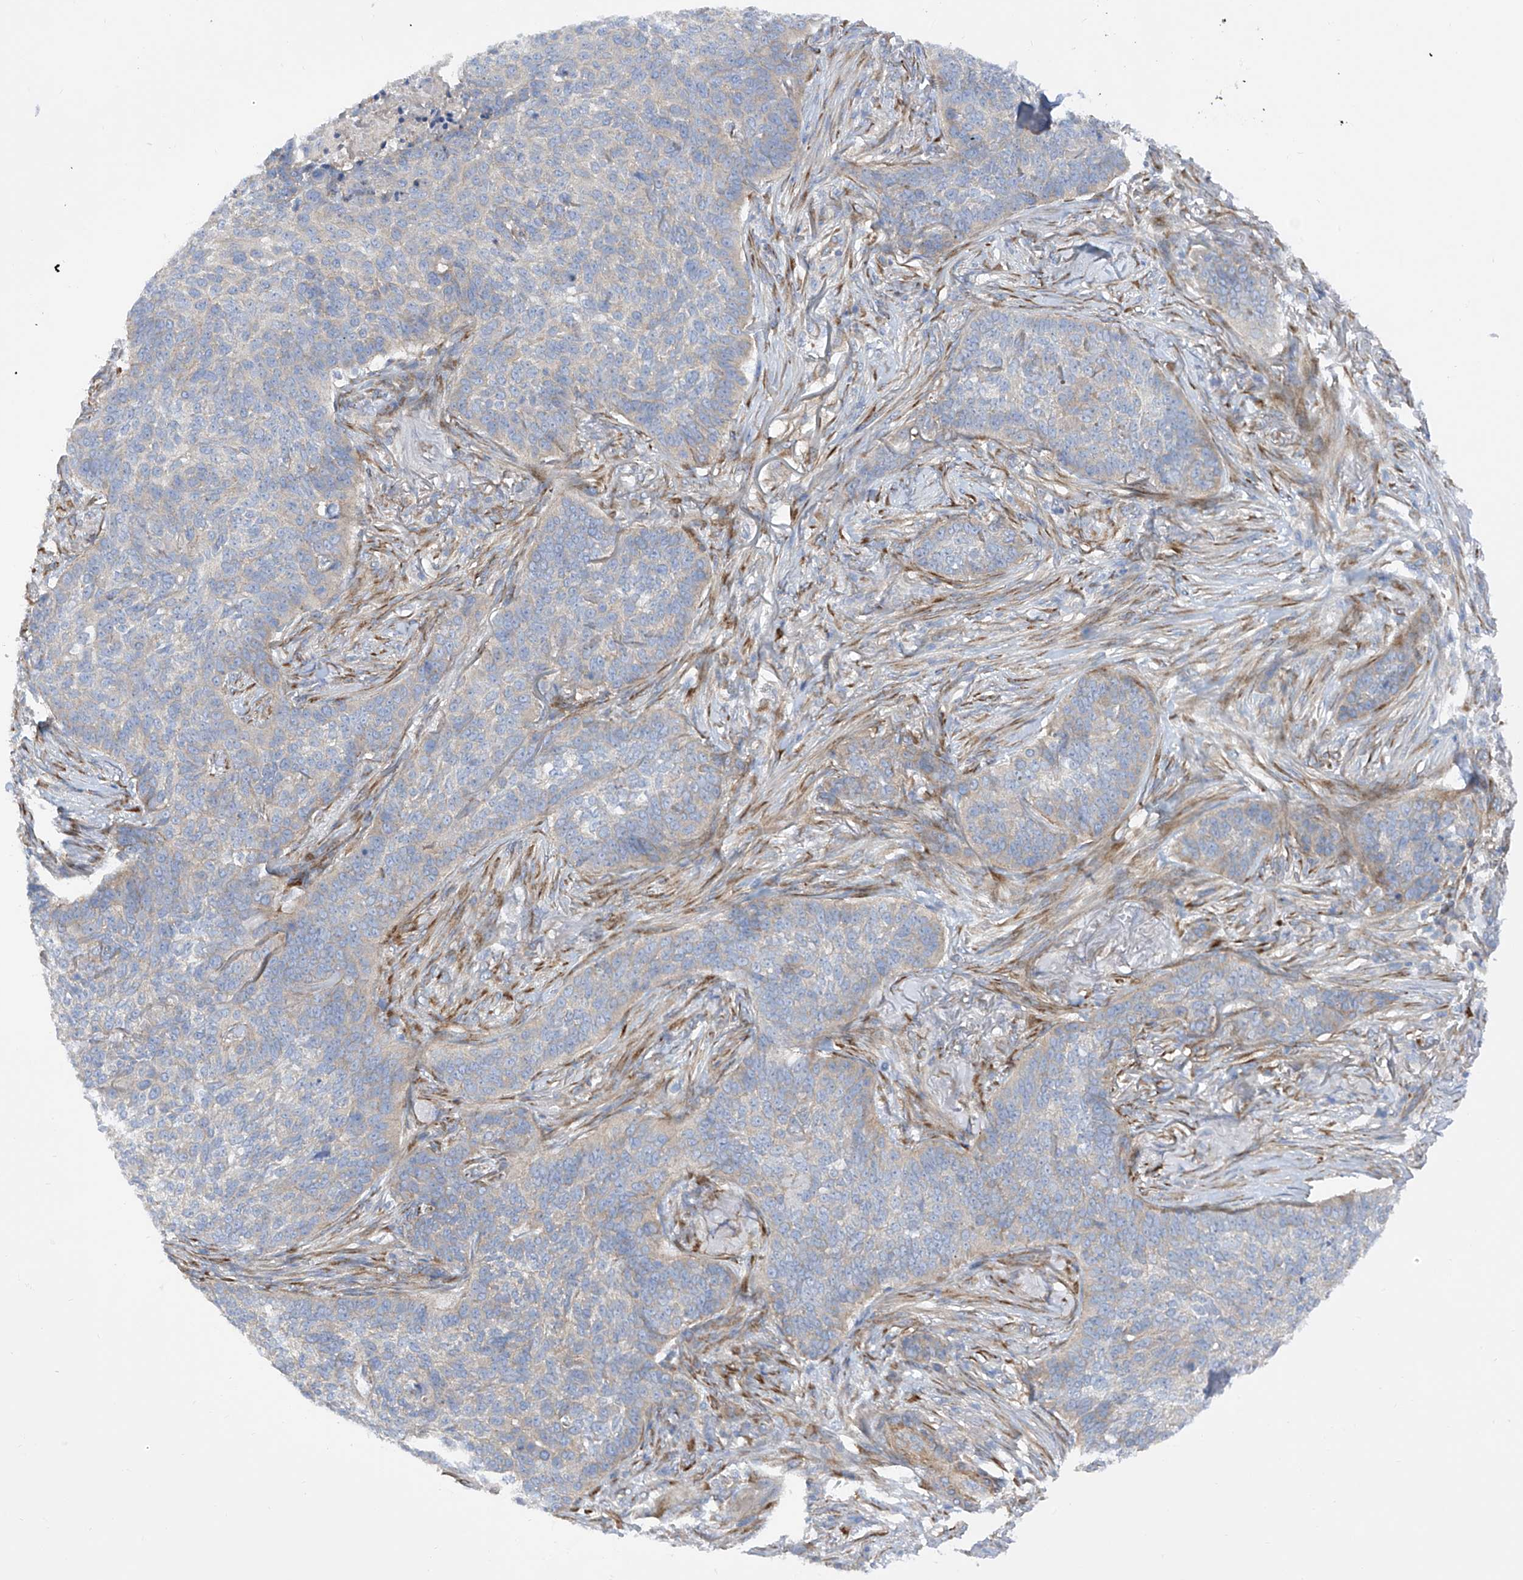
{"staining": {"intensity": "negative", "quantity": "none", "location": "none"}, "tissue": "skin cancer", "cell_type": "Tumor cells", "image_type": "cancer", "snomed": [{"axis": "morphology", "description": "Basal cell carcinoma"}, {"axis": "topography", "description": "Skin"}], "caption": "Basal cell carcinoma (skin) was stained to show a protein in brown. There is no significant positivity in tumor cells.", "gene": "LCA5", "patient": {"sex": "male", "age": 85}}